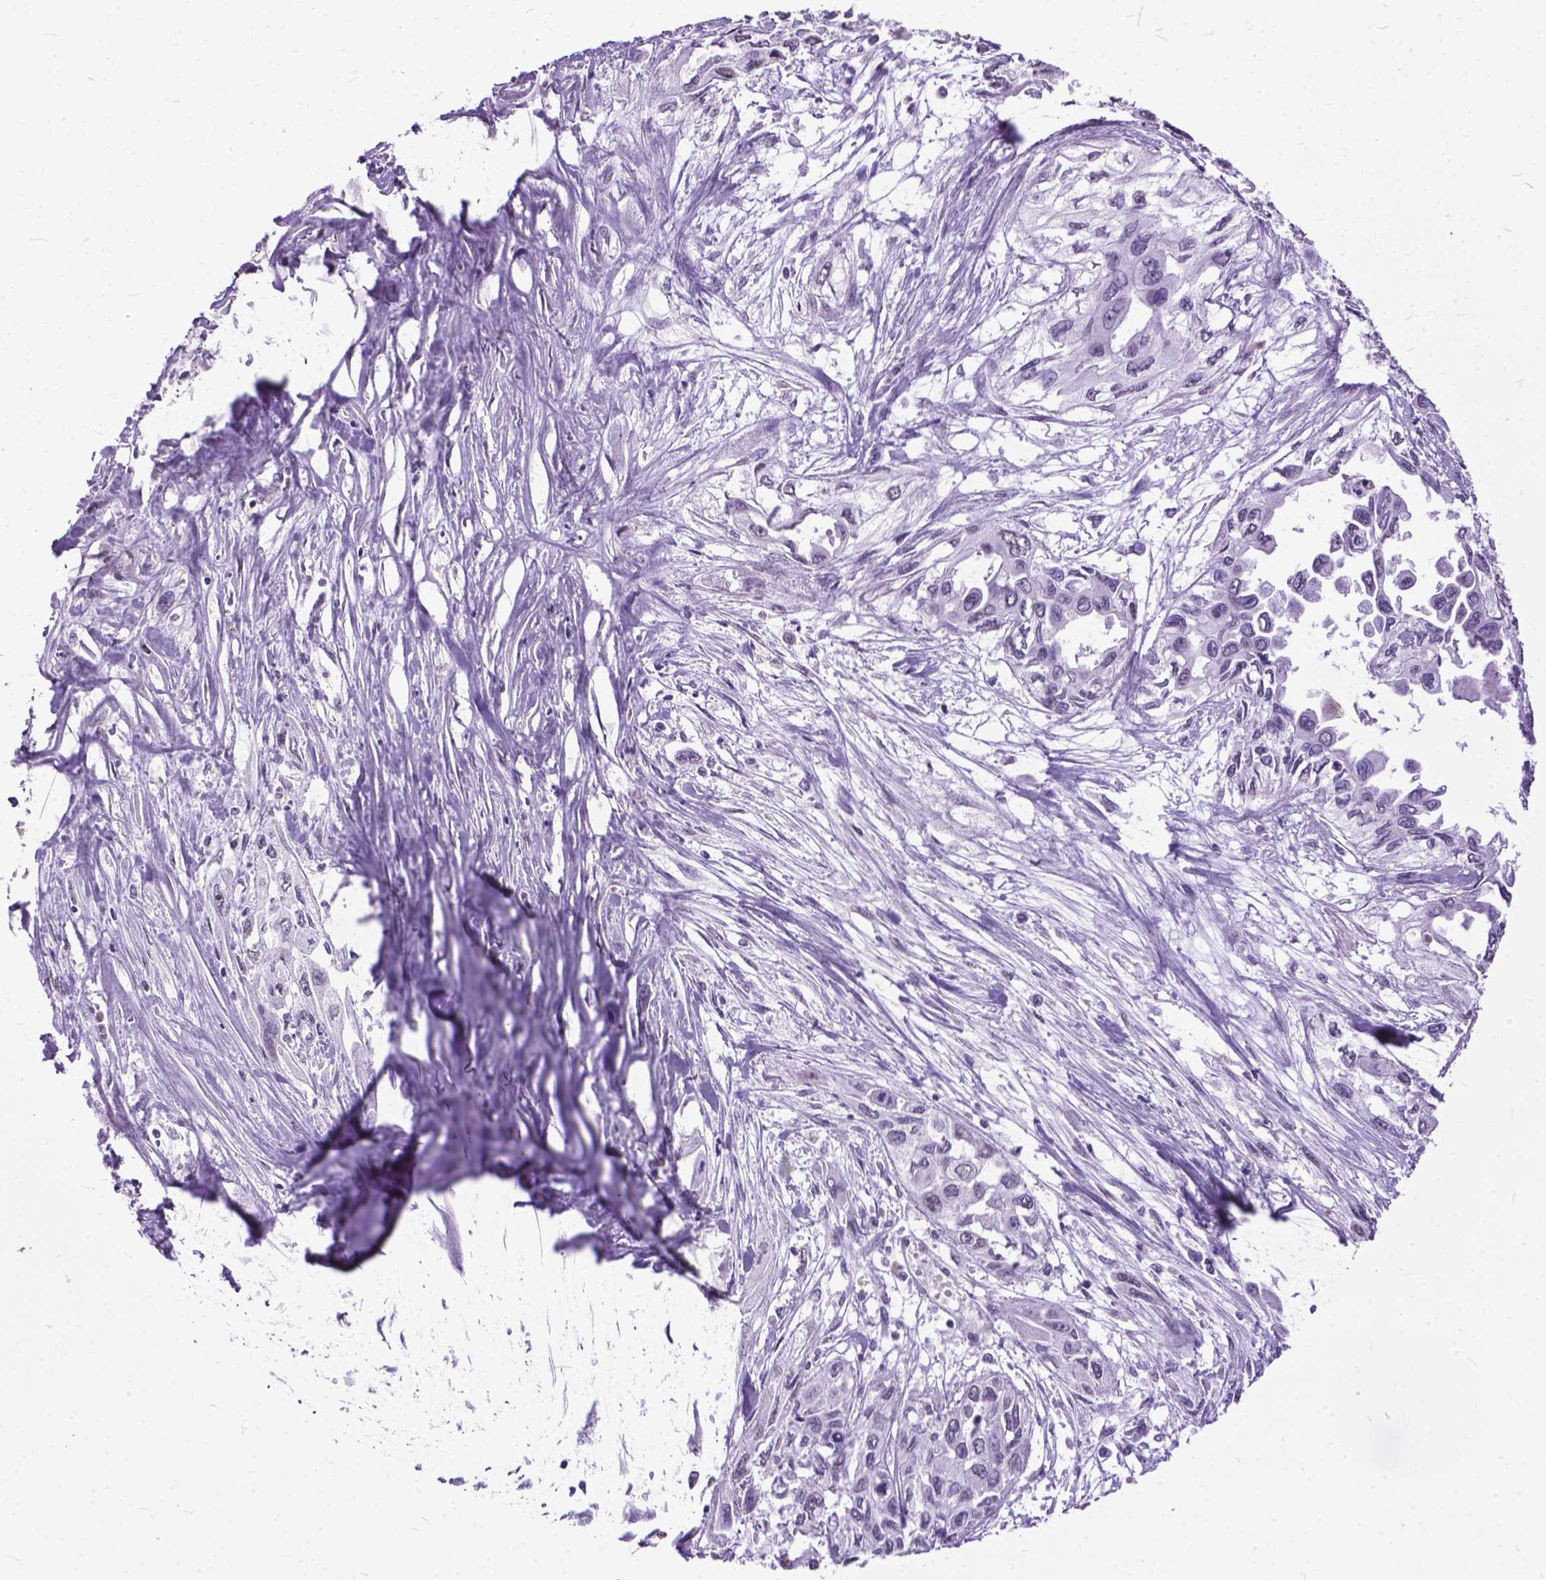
{"staining": {"intensity": "negative", "quantity": "none", "location": "none"}, "tissue": "pancreatic cancer", "cell_type": "Tumor cells", "image_type": "cancer", "snomed": [{"axis": "morphology", "description": "Adenocarcinoma, NOS"}, {"axis": "topography", "description": "Pancreas"}], "caption": "Micrograph shows no protein staining in tumor cells of pancreatic cancer tissue. Brightfield microscopy of immunohistochemistry (IHC) stained with DAB (brown) and hematoxylin (blue), captured at high magnification.", "gene": "MARCHF10", "patient": {"sex": "female", "age": 55}}